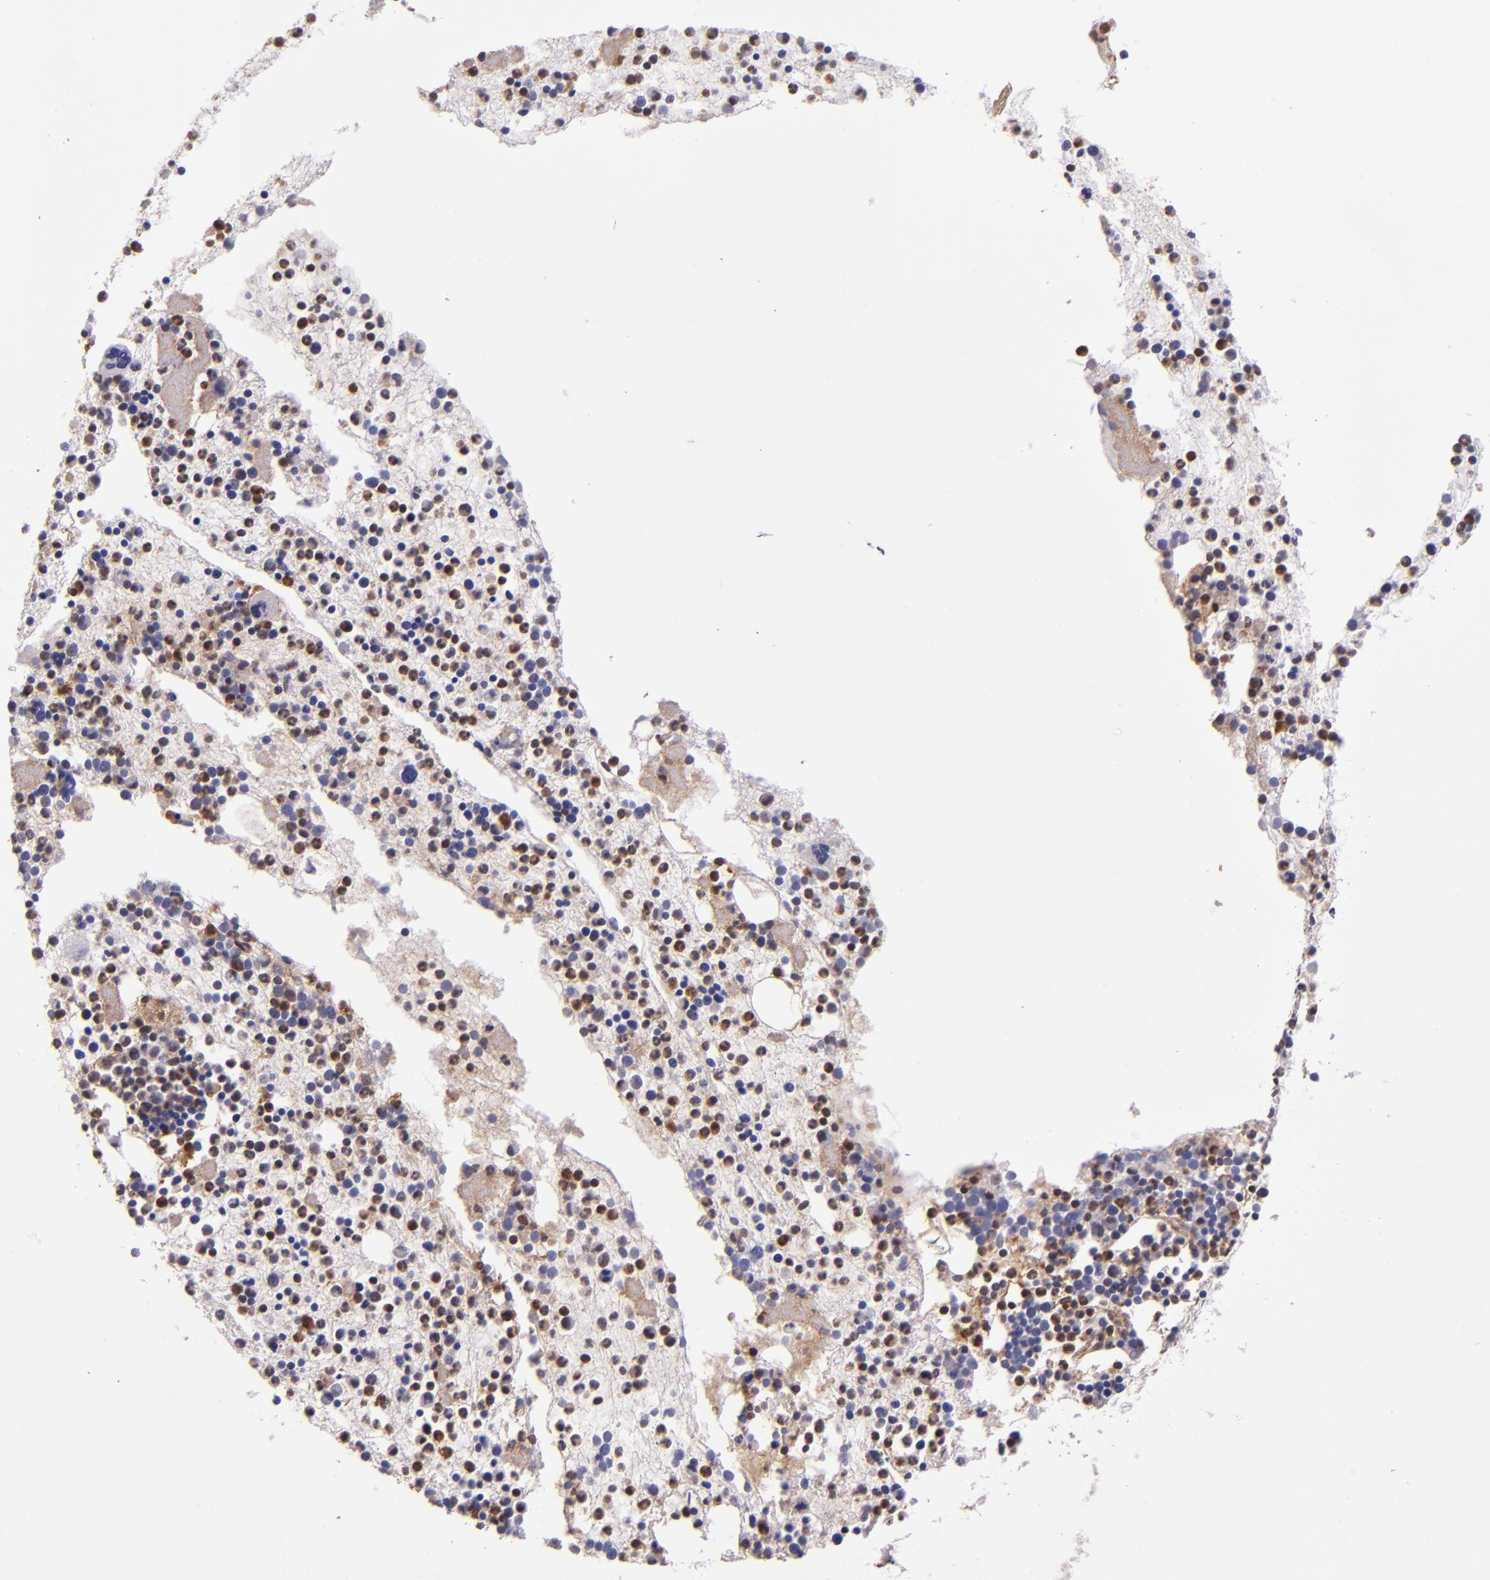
{"staining": {"intensity": "moderate", "quantity": "25%-75%", "location": "nuclear"}, "tissue": "bone marrow", "cell_type": "Hematopoietic cells", "image_type": "normal", "snomed": [{"axis": "morphology", "description": "Normal tissue, NOS"}, {"axis": "topography", "description": "Bone marrow"}], "caption": "Brown immunohistochemical staining in unremarkable bone marrow shows moderate nuclear staining in about 25%-75% of hematopoietic cells.", "gene": "STAT6", "patient": {"sex": "male", "age": 15}}